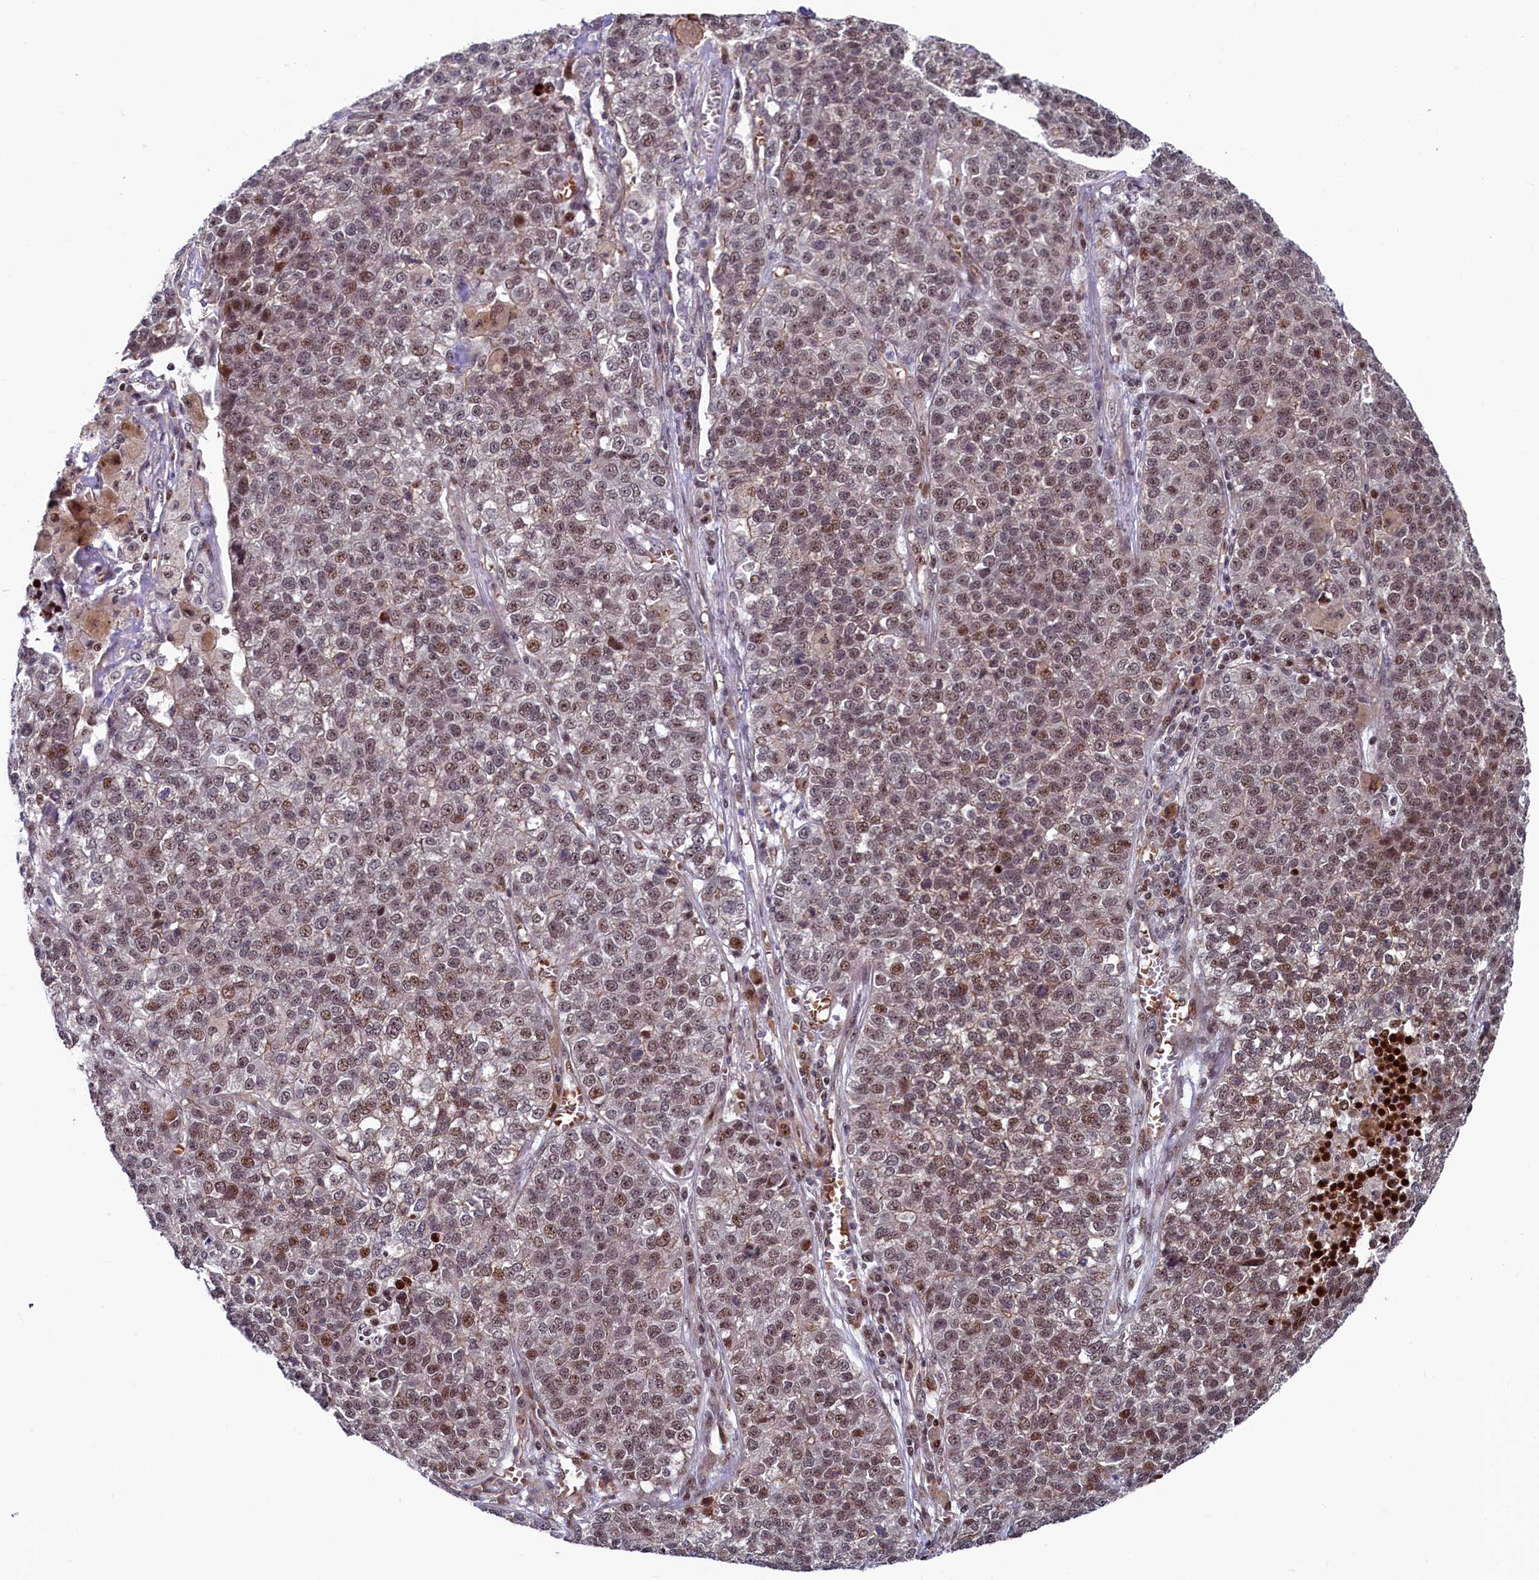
{"staining": {"intensity": "weak", "quantity": ">75%", "location": "nuclear"}, "tissue": "lung cancer", "cell_type": "Tumor cells", "image_type": "cancer", "snomed": [{"axis": "morphology", "description": "Adenocarcinoma, NOS"}, {"axis": "topography", "description": "Lung"}], "caption": "Immunohistochemical staining of human lung cancer demonstrates low levels of weak nuclear protein expression in approximately >75% of tumor cells. (brown staining indicates protein expression, while blue staining denotes nuclei).", "gene": "LEO1", "patient": {"sex": "male", "age": 49}}